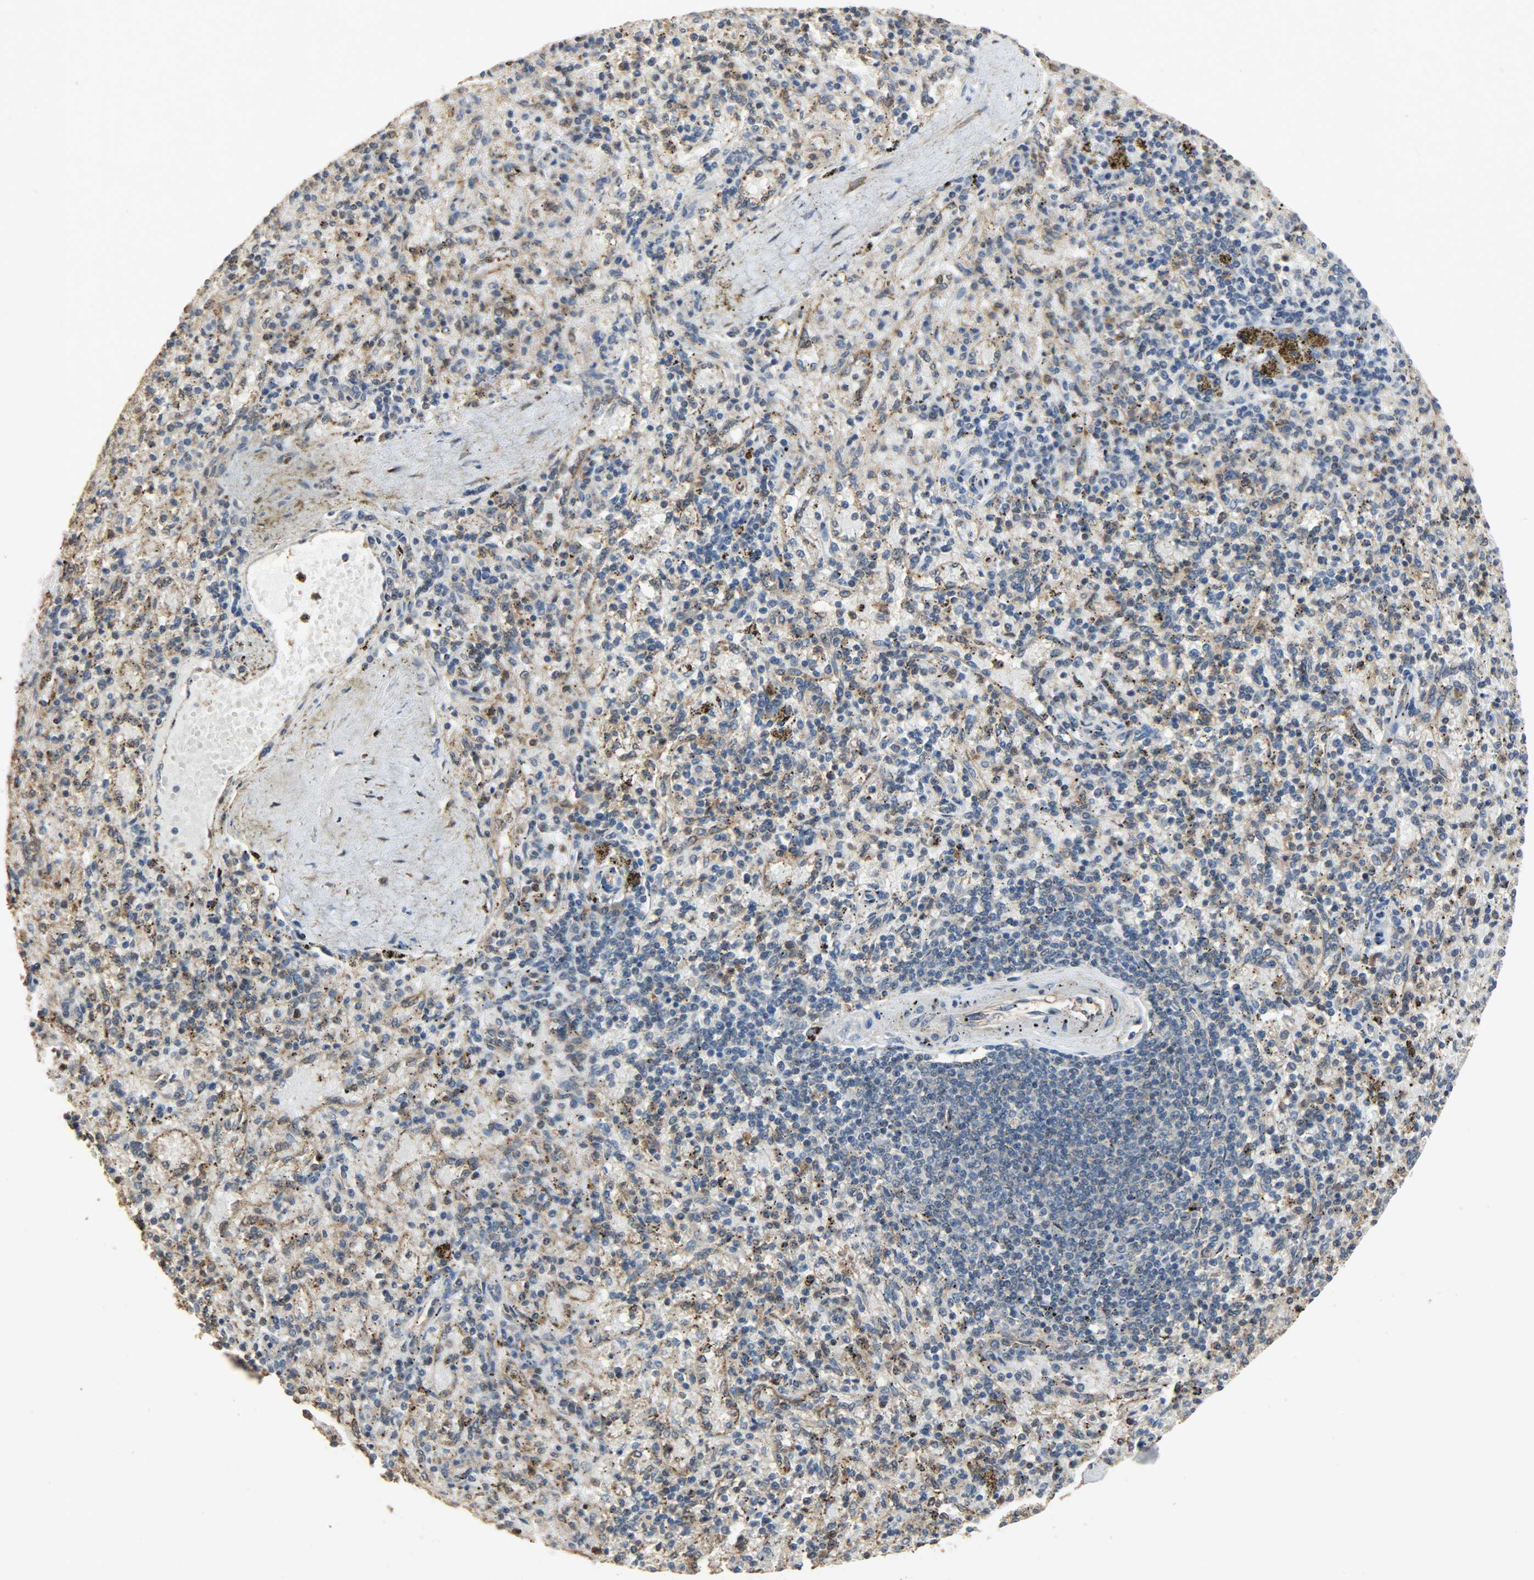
{"staining": {"intensity": "moderate", "quantity": "25%-75%", "location": "cytoplasmic/membranous"}, "tissue": "spleen", "cell_type": "Cells in red pulp", "image_type": "normal", "snomed": [{"axis": "morphology", "description": "Normal tissue, NOS"}, {"axis": "topography", "description": "Spleen"}], "caption": "Protein expression analysis of benign human spleen reveals moderate cytoplasmic/membranous expression in approximately 25%-75% of cells in red pulp.", "gene": "CDKN2C", "patient": {"sex": "female", "age": 43}}